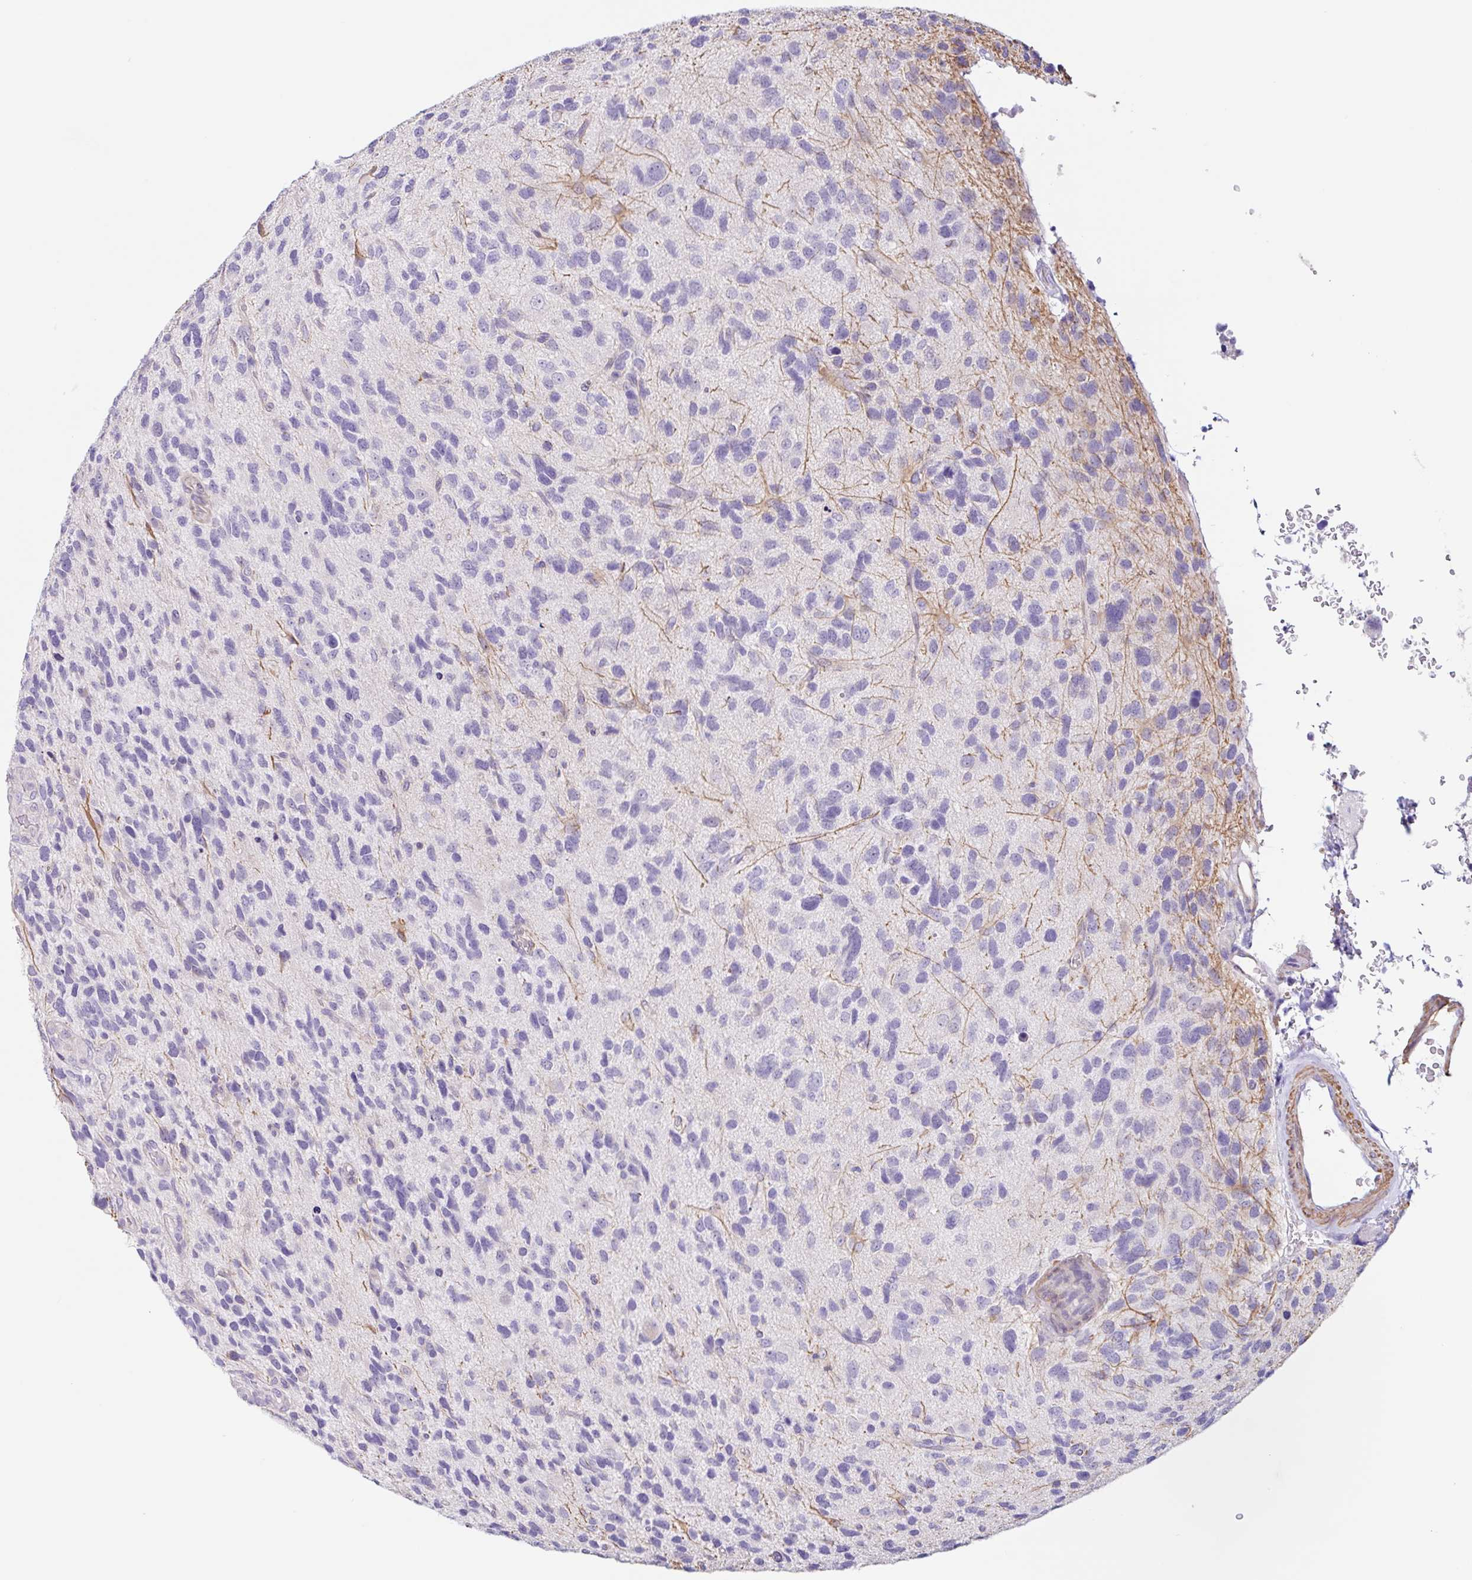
{"staining": {"intensity": "negative", "quantity": "none", "location": "none"}, "tissue": "glioma", "cell_type": "Tumor cells", "image_type": "cancer", "snomed": [{"axis": "morphology", "description": "Glioma, malignant, High grade"}, {"axis": "topography", "description": "Brain"}], "caption": "Immunohistochemistry photomicrograph of malignant high-grade glioma stained for a protein (brown), which shows no staining in tumor cells. (DAB immunohistochemistry visualized using brightfield microscopy, high magnification).", "gene": "DCAF17", "patient": {"sex": "female", "age": 58}}